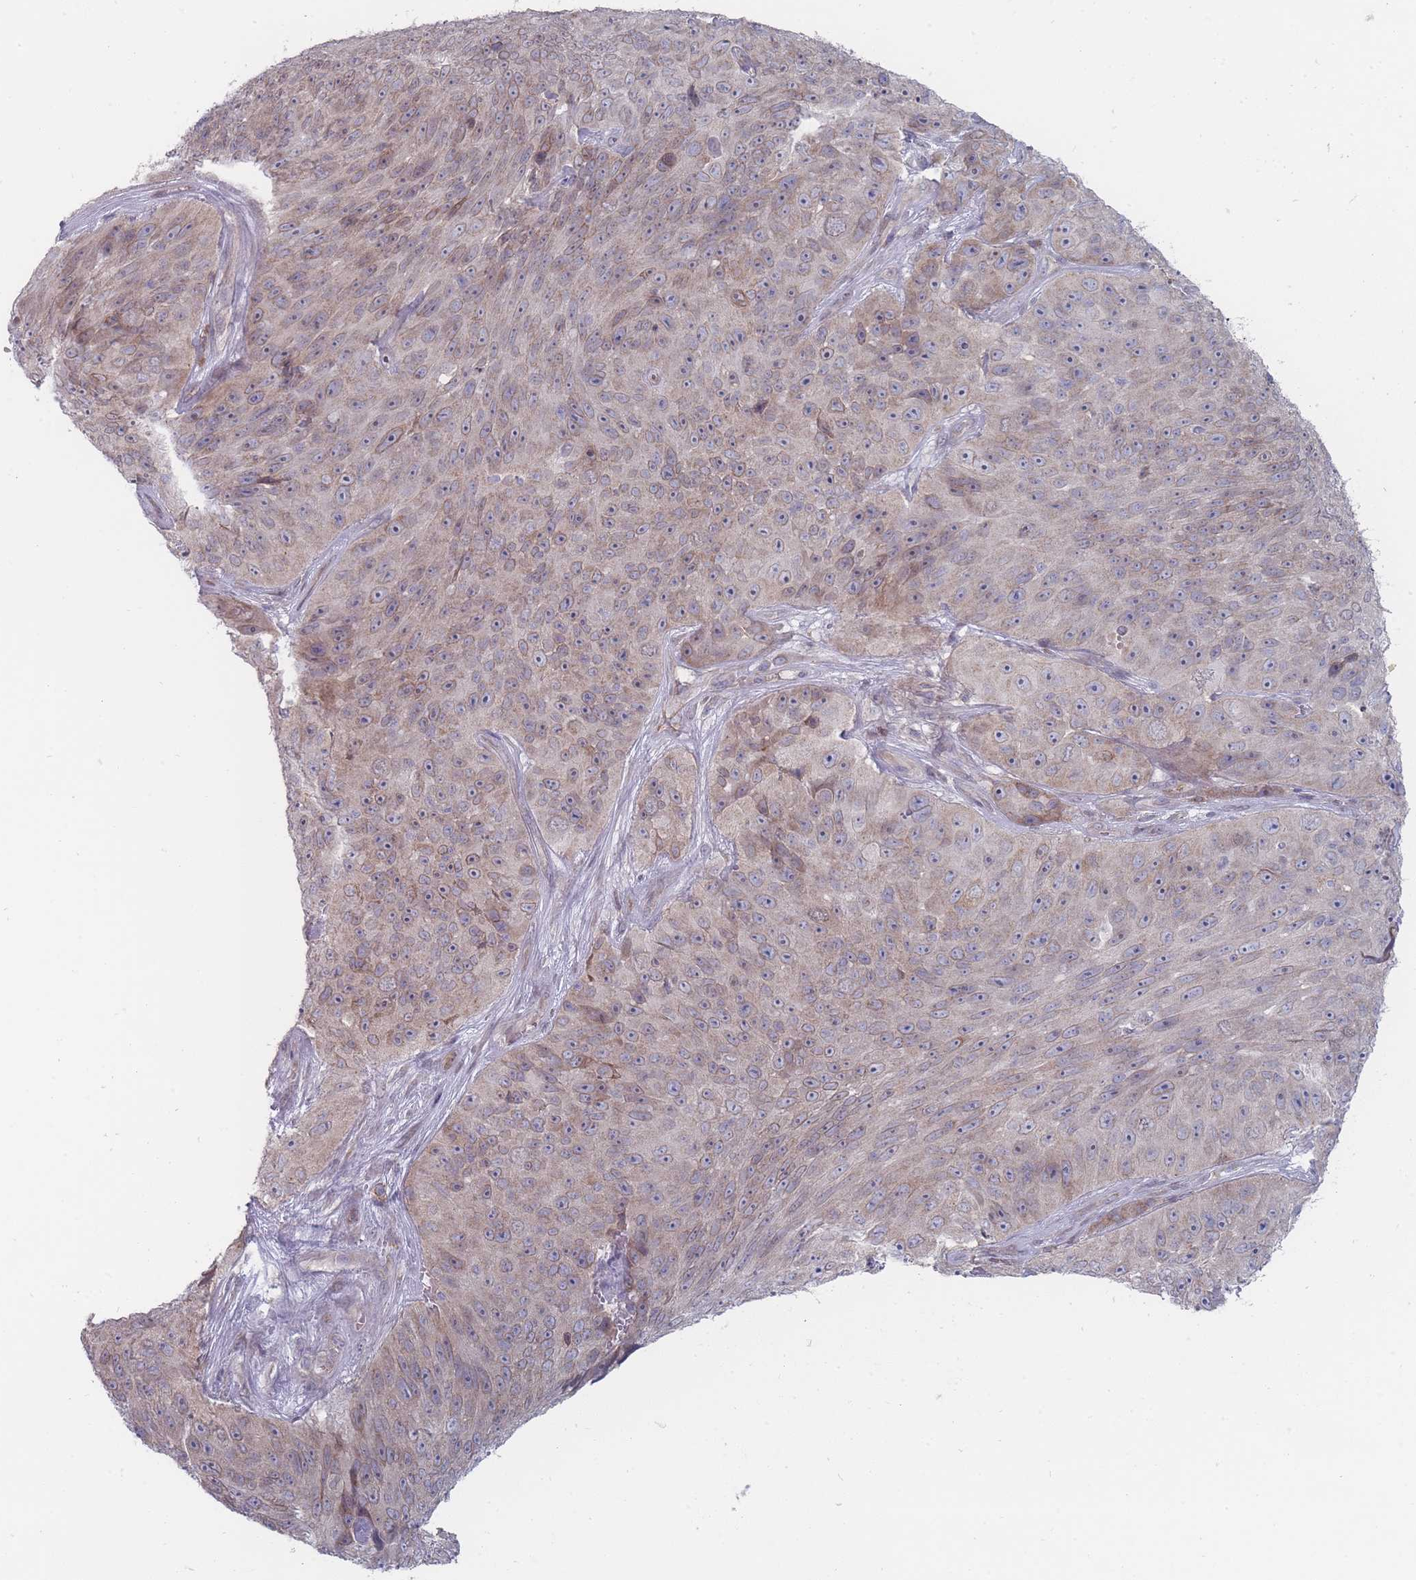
{"staining": {"intensity": "weak", "quantity": "<25%", "location": "cytoplasmic/membranous"}, "tissue": "skin cancer", "cell_type": "Tumor cells", "image_type": "cancer", "snomed": [{"axis": "morphology", "description": "Squamous cell carcinoma, NOS"}, {"axis": "topography", "description": "Skin"}], "caption": "Micrograph shows no protein expression in tumor cells of skin cancer (squamous cell carcinoma) tissue. (Stains: DAB (3,3'-diaminobenzidine) immunohistochemistry with hematoxylin counter stain, Microscopy: brightfield microscopy at high magnification).", "gene": "PCDH12", "patient": {"sex": "female", "age": 87}}